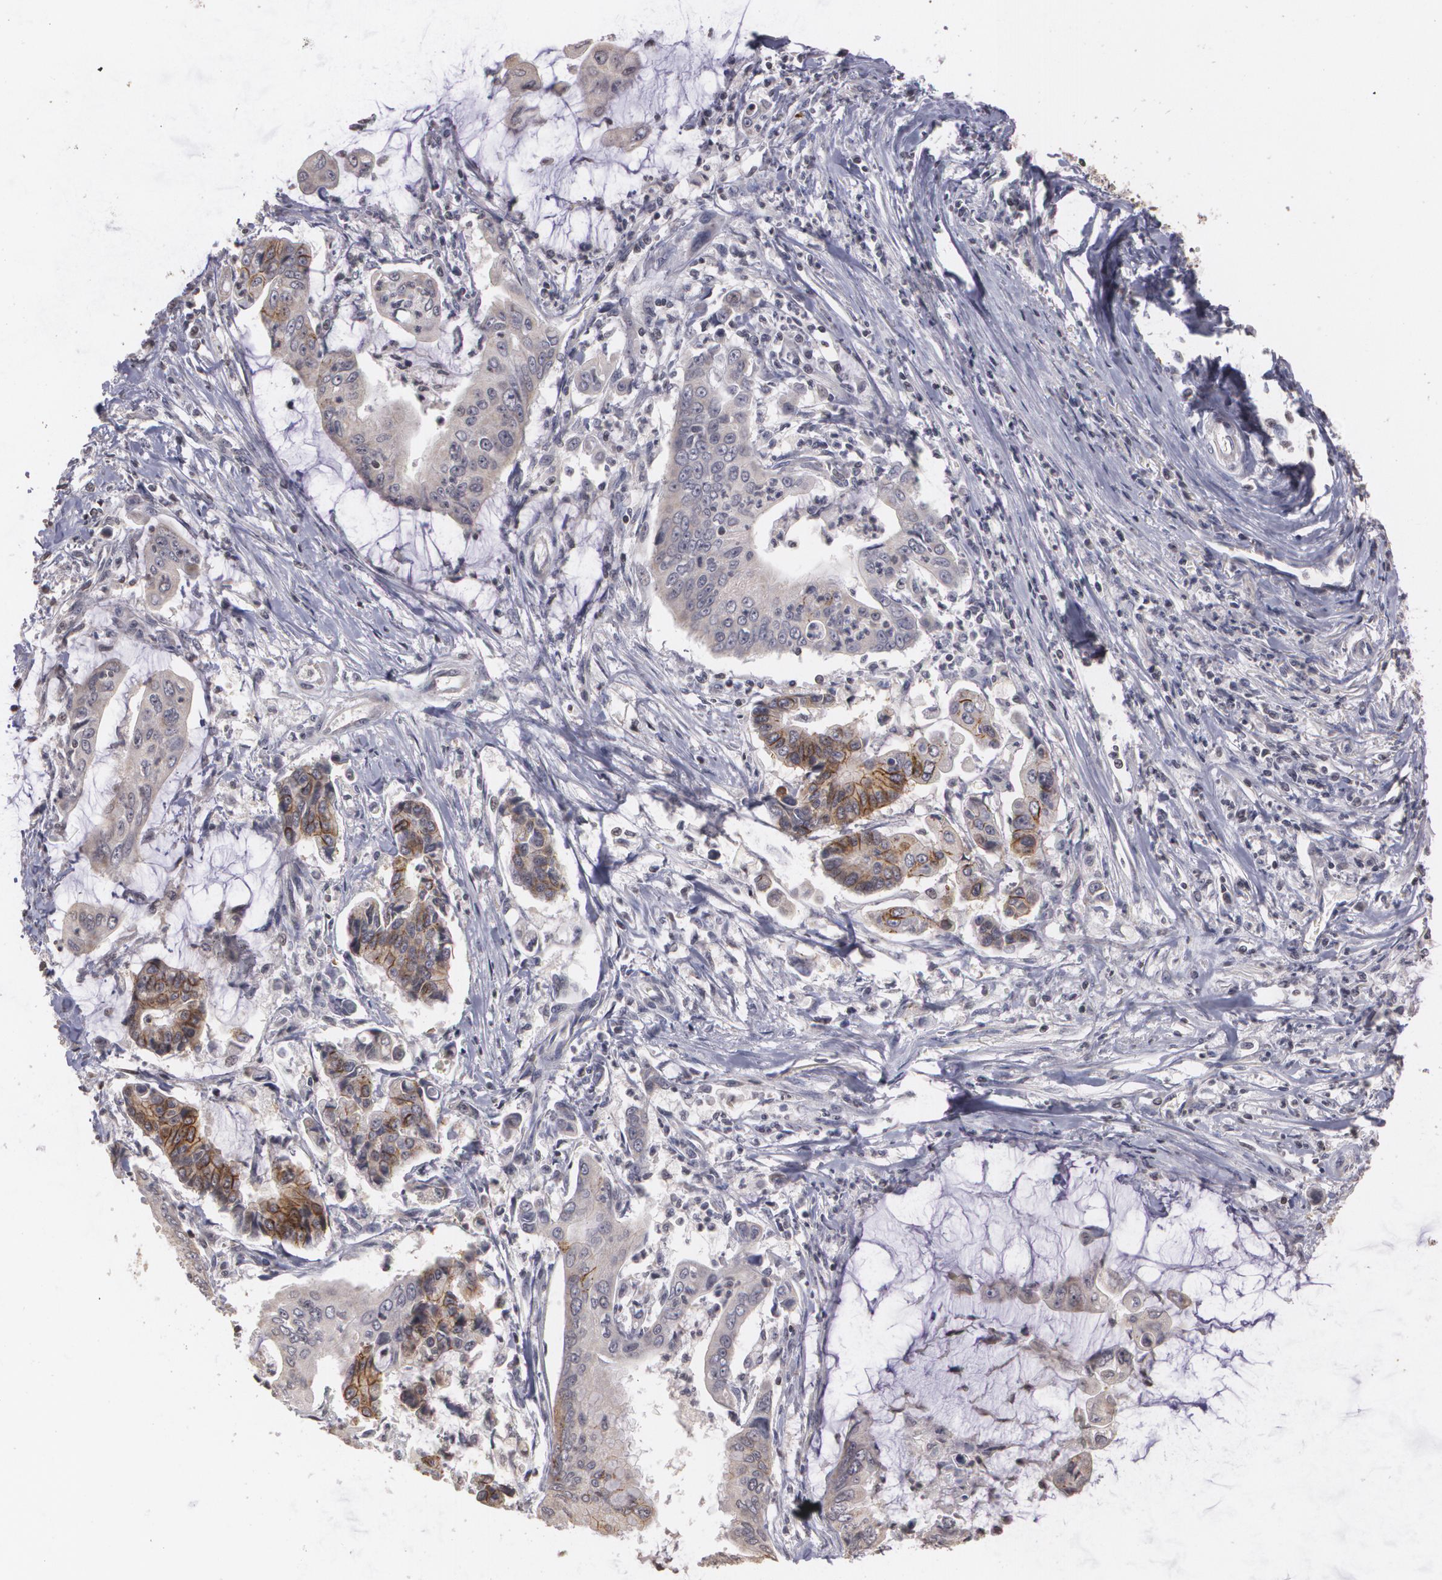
{"staining": {"intensity": "moderate", "quantity": "<25%", "location": "cytoplasmic/membranous"}, "tissue": "stomach cancer", "cell_type": "Tumor cells", "image_type": "cancer", "snomed": [{"axis": "morphology", "description": "Adenocarcinoma, NOS"}, {"axis": "topography", "description": "Stomach, upper"}], "caption": "This is an image of immunohistochemistry (IHC) staining of stomach cancer, which shows moderate staining in the cytoplasmic/membranous of tumor cells.", "gene": "THRB", "patient": {"sex": "male", "age": 80}}